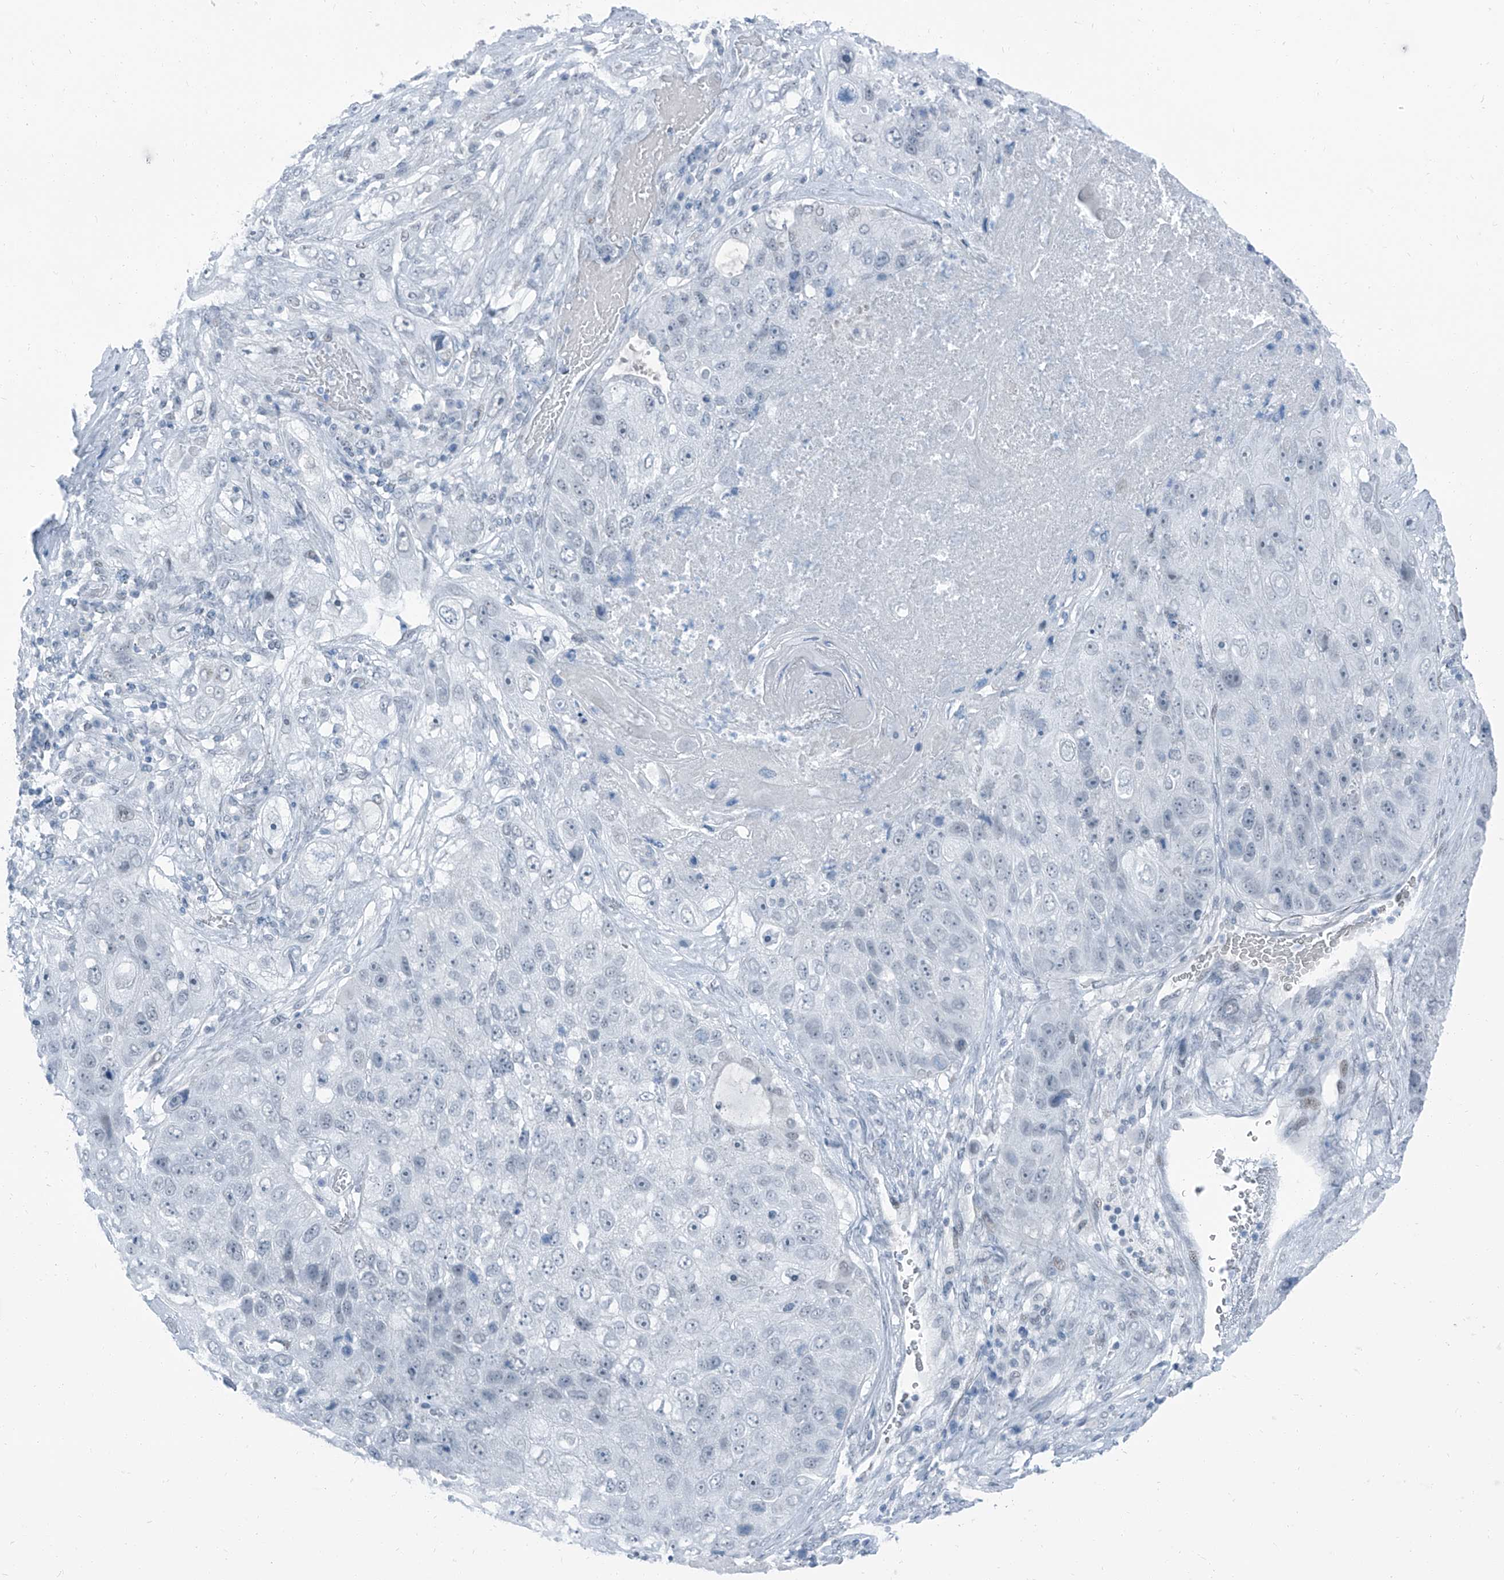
{"staining": {"intensity": "negative", "quantity": "none", "location": "none"}, "tissue": "lung cancer", "cell_type": "Tumor cells", "image_type": "cancer", "snomed": [{"axis": "morphology", "description": "Squamous cell carcinoma, NOS"}, {"axis": "topography", "description": "Lung"}], "caption": "Immunohistochemistry micrograph of neoplastic tissue: lung cancer (squamous cell carcinoma) stained with DAB (3,3'-diaminobenzidine) exhibits no significant protein staining in tumor cells.", "gene": "RGN", "patient": {"sex": "male", "age": 61}}